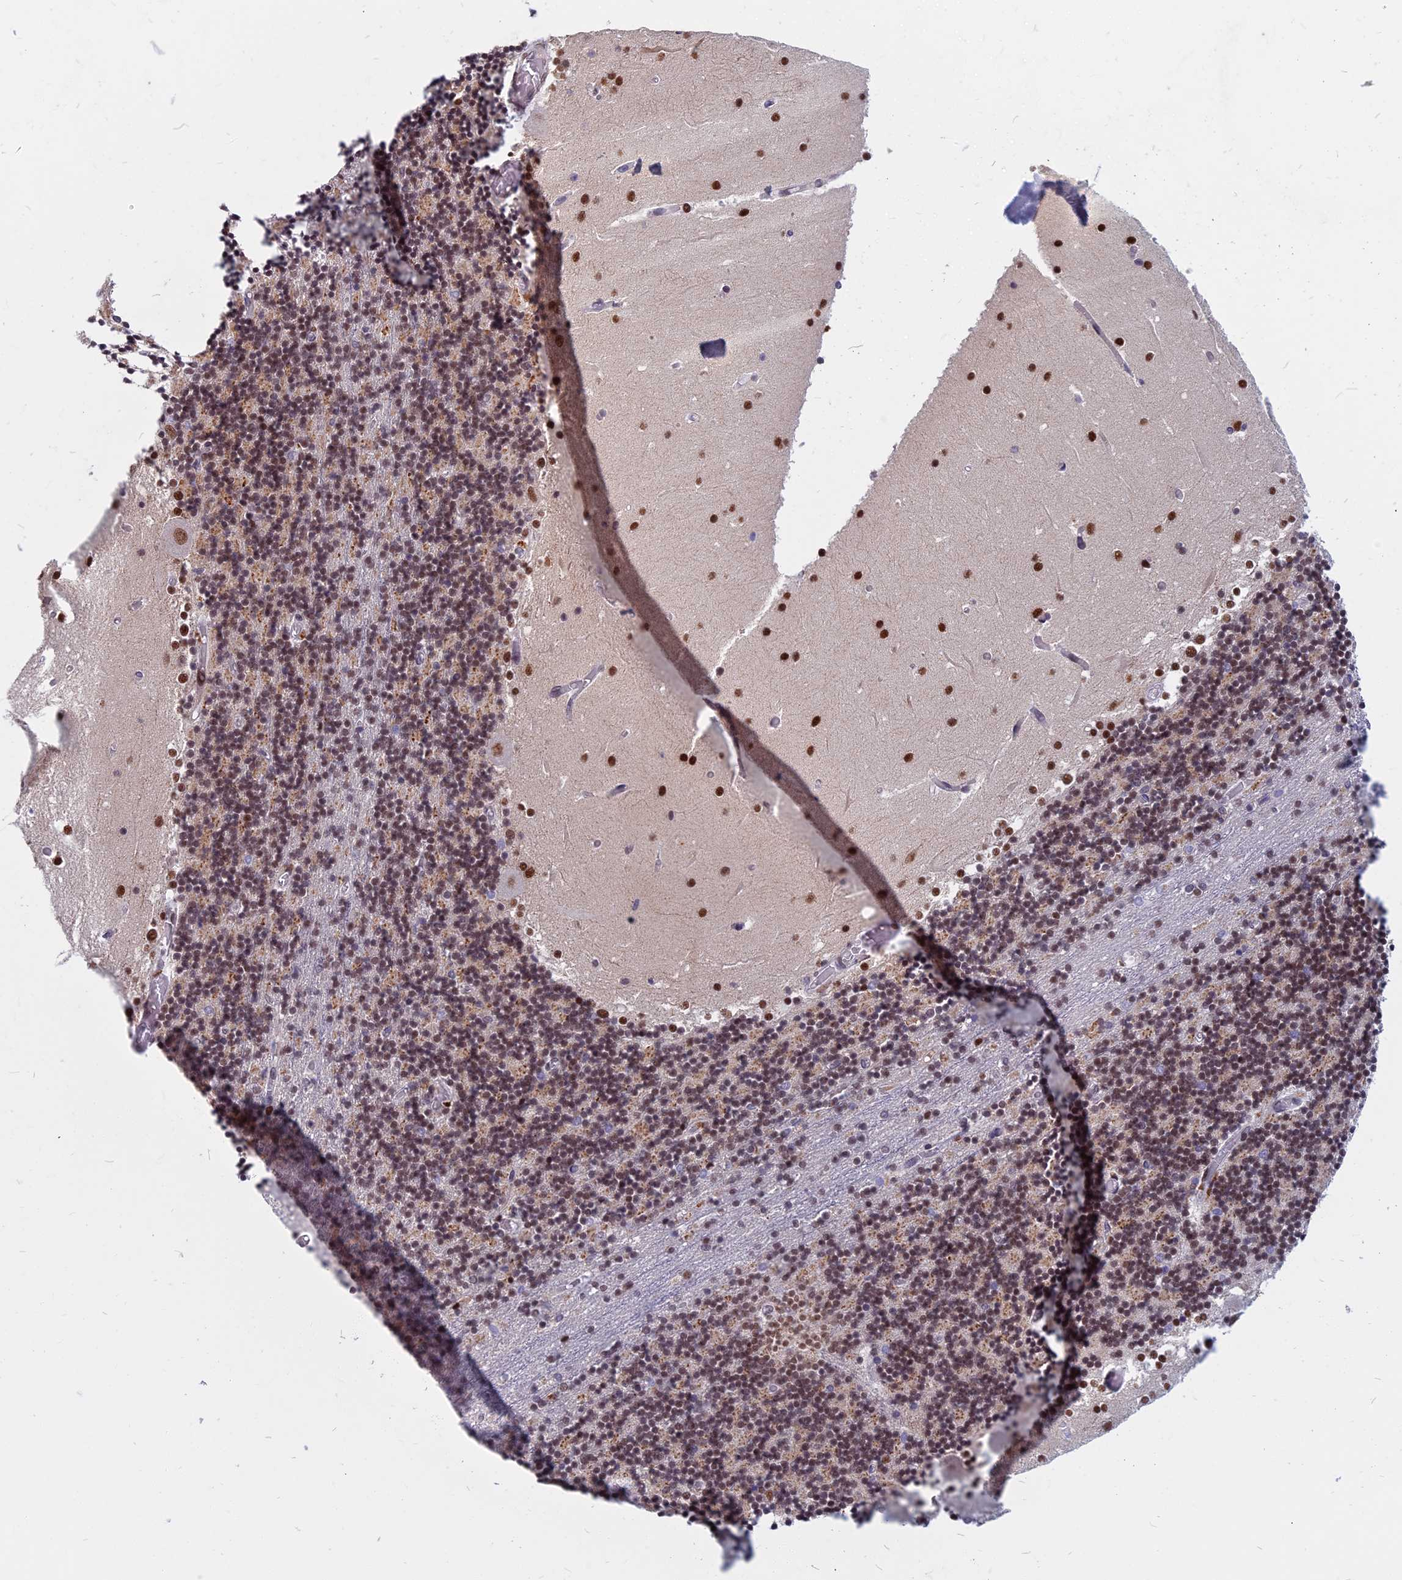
{"staining": {"intensity": "weak", "quantity": "25%-75%", "location": "nuclear"}, "tissue": "cerebellum", "cell_type": "Cells in granular layer", "image_type": "normal", "snomed": [{"axis": "morphology", "description": "Normal tissue, NOS"}, {"axis": "topography", "description": "Cerebellum"}], "caption": "The photomicrograph exhibits staining of normal cerebellum, revealing weak nuclear protein expression (brown color) within cells in granular layer.", "gene": "CDC7", "patient": {"sex": "female", "age": 28}}